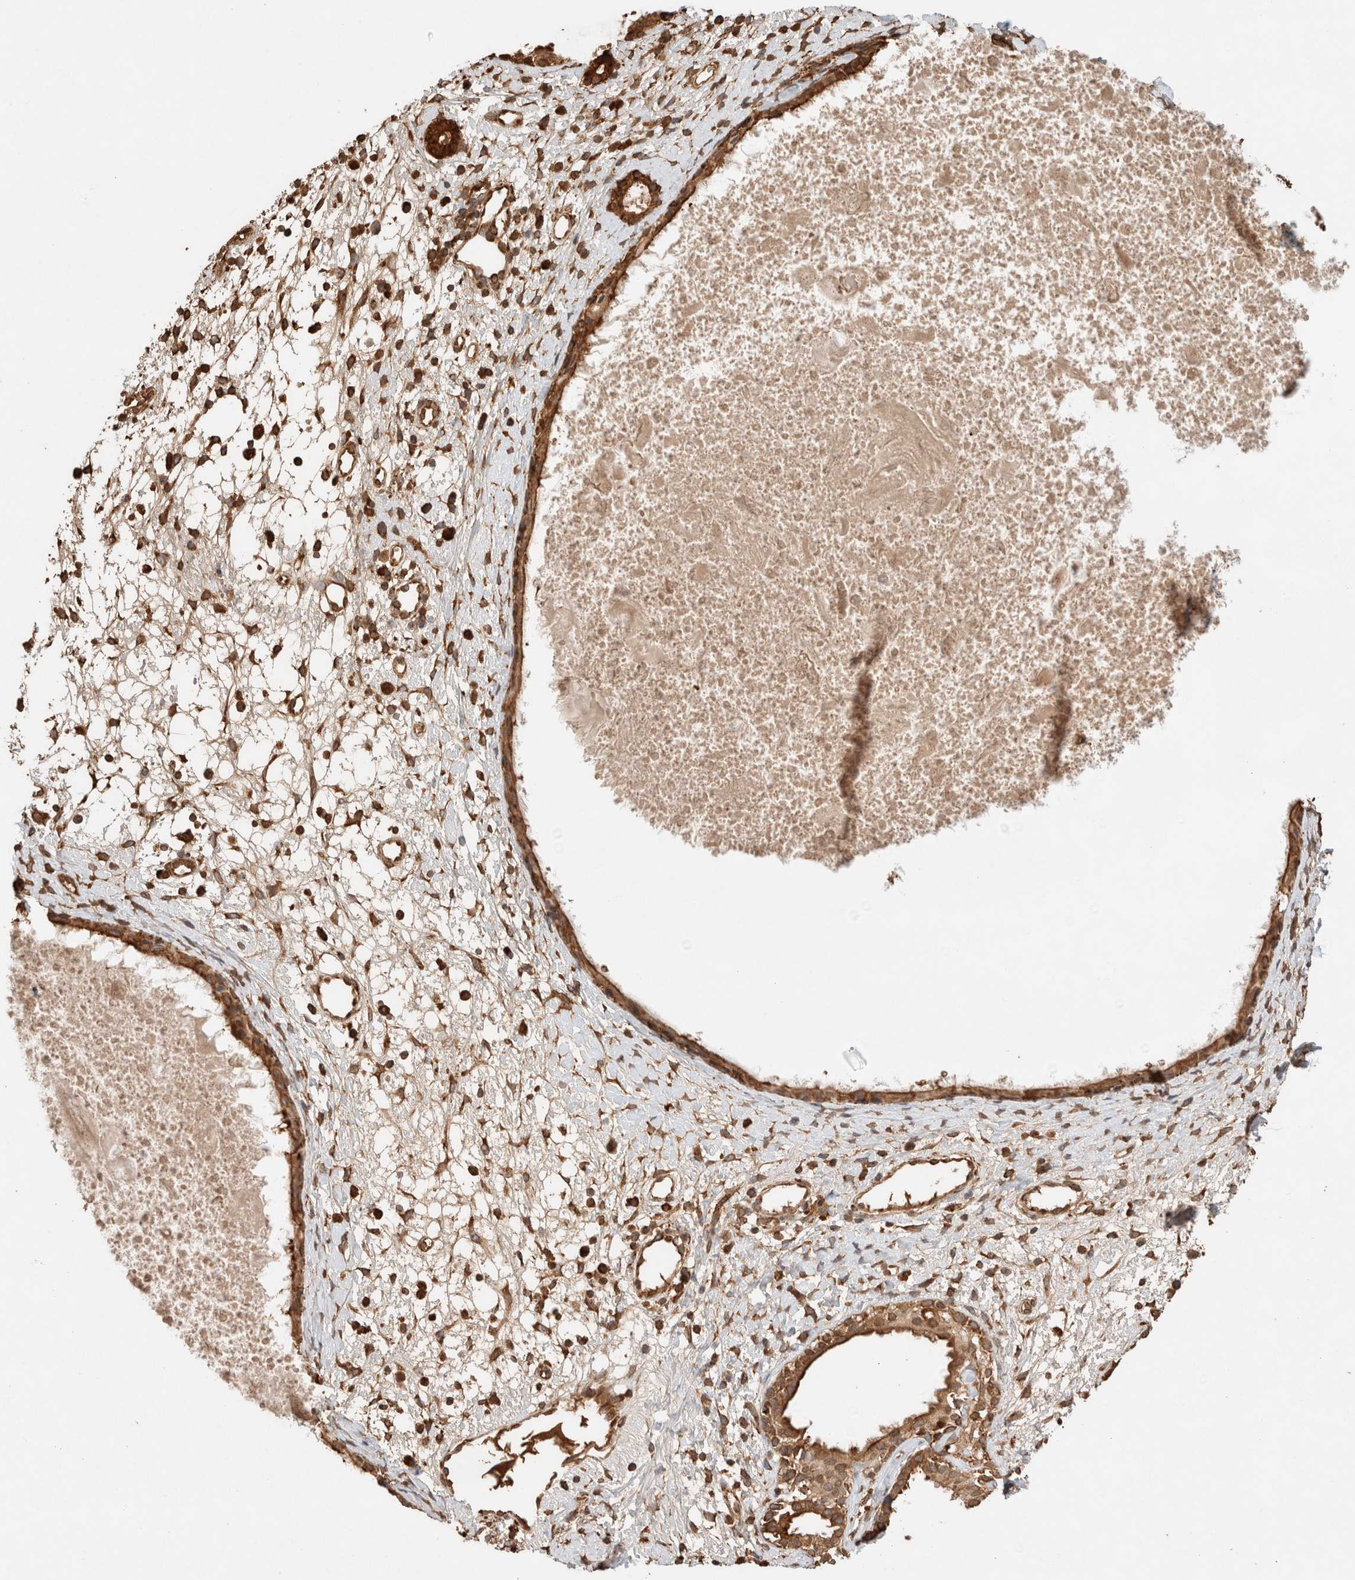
{"staining": {"intensity": "moderate", "quantity": ">75%", "location": "cytoplasmic/membranous"}, "tissue": "nasopharynx", "cell_type": "Respiratory epithelial cells", "image_type": "normal", "snomed": [{"axis": "morphology", "description": "Normal tissue, NOS"}, {"axis": "topography", "description": "Nasopharynx"}], "caption": "Human nasopharynx stained with a brown dye shows moderate cytoplasmic/membranous positive positivity in about >75% of respiratory epithelial cells.", "gene": "ERAP1", "patient": {"sex": "male", "age": 22}}